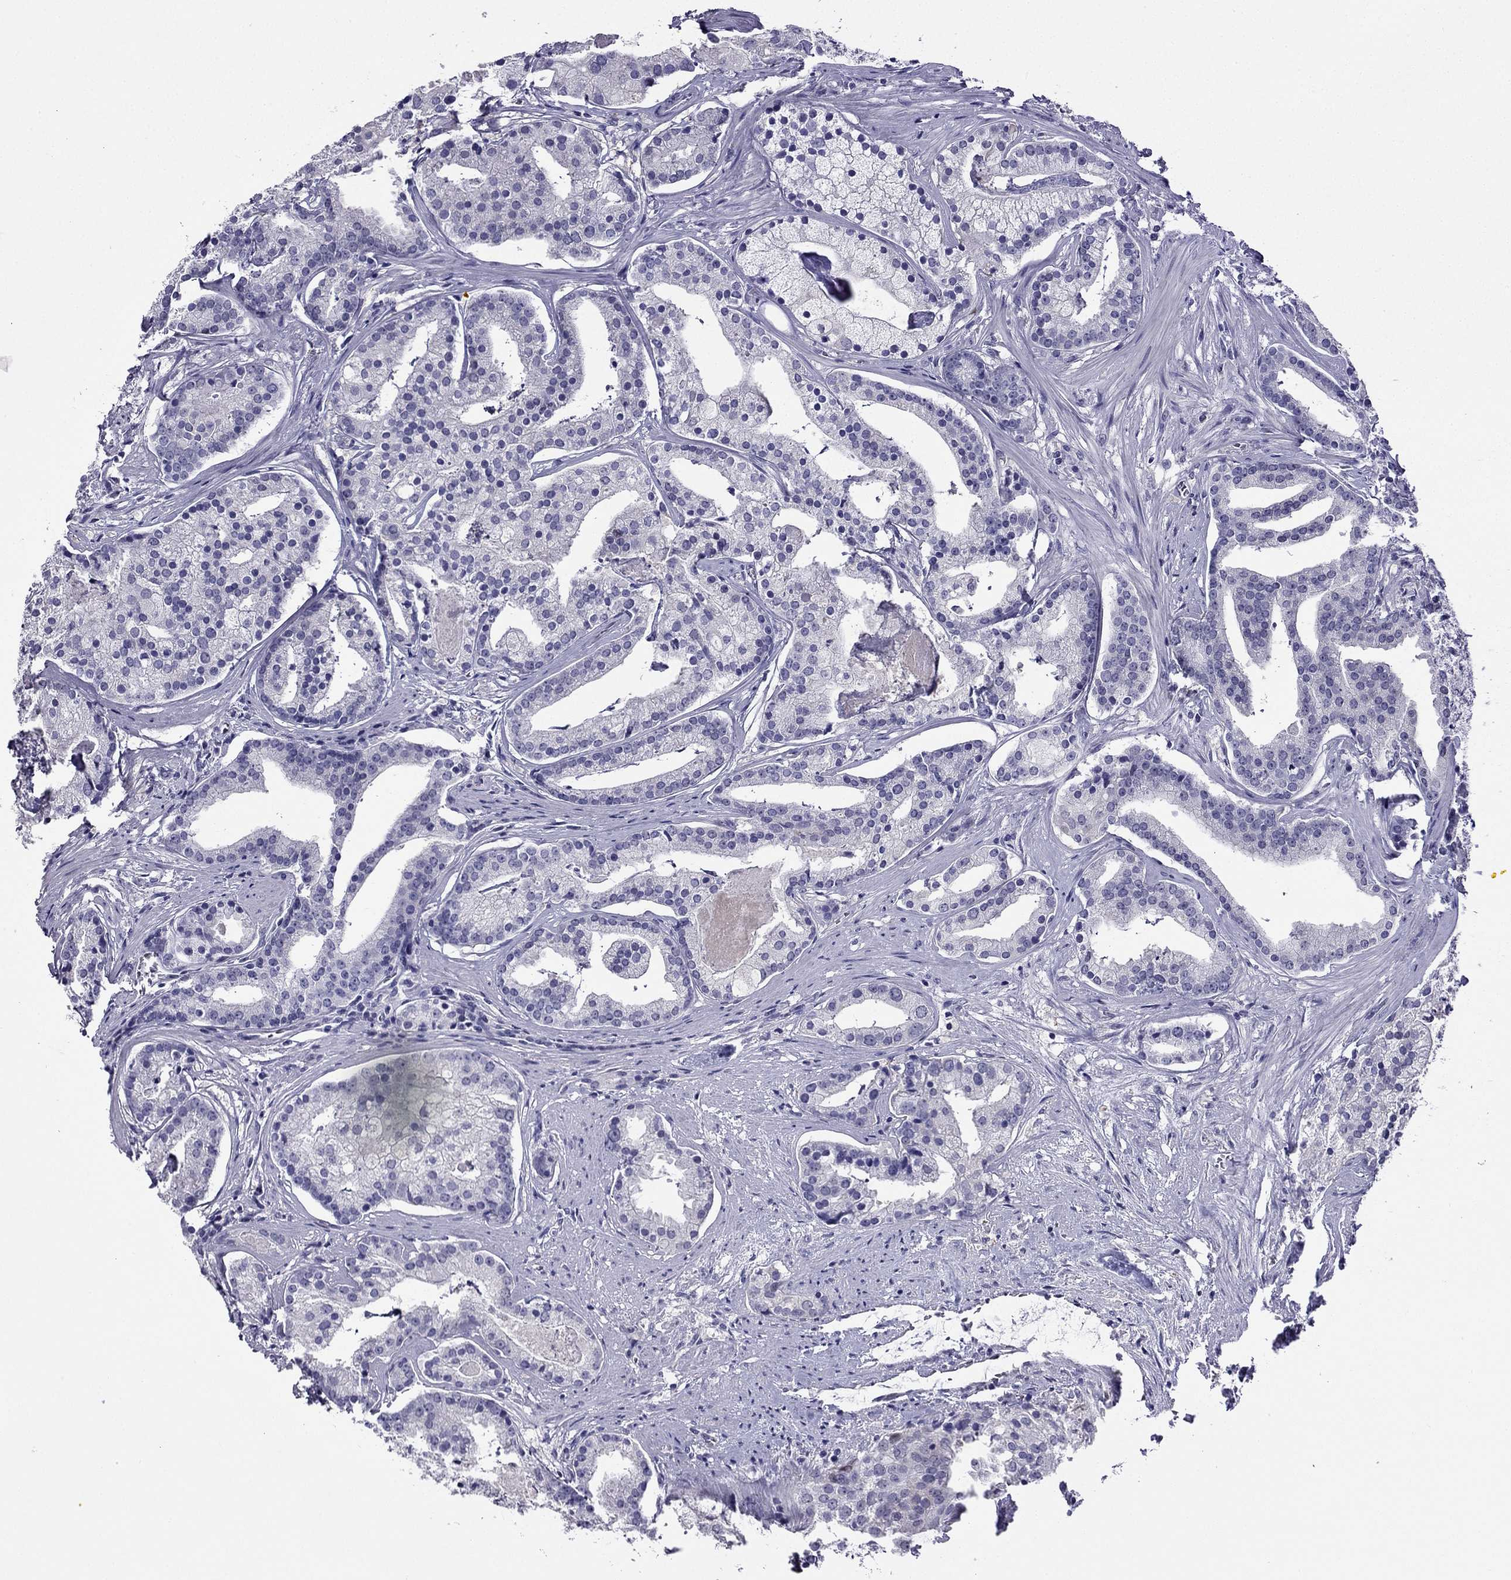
{"staining": {"intensity": "negative", "quantity": "none", "location": "none"}, "tissue": "prostate cancer", "cell_type": "Tumor cells", "image_type": "cancer", "snomed": [{"axis": "morphology", "description": "Adenocarcinoma, NOS"}, {"axis": "topography", "description": "Prostate and seminal vesicle, NOS"}, {"axis": "topography", "description": "Prostate"}], "caption": "The micrograph demonstrates no significant positivity in tumor cells of prostate adenocarcinoma.", "gene": "KCNJ10", "patient": {"sex": "male", "age": 44}}